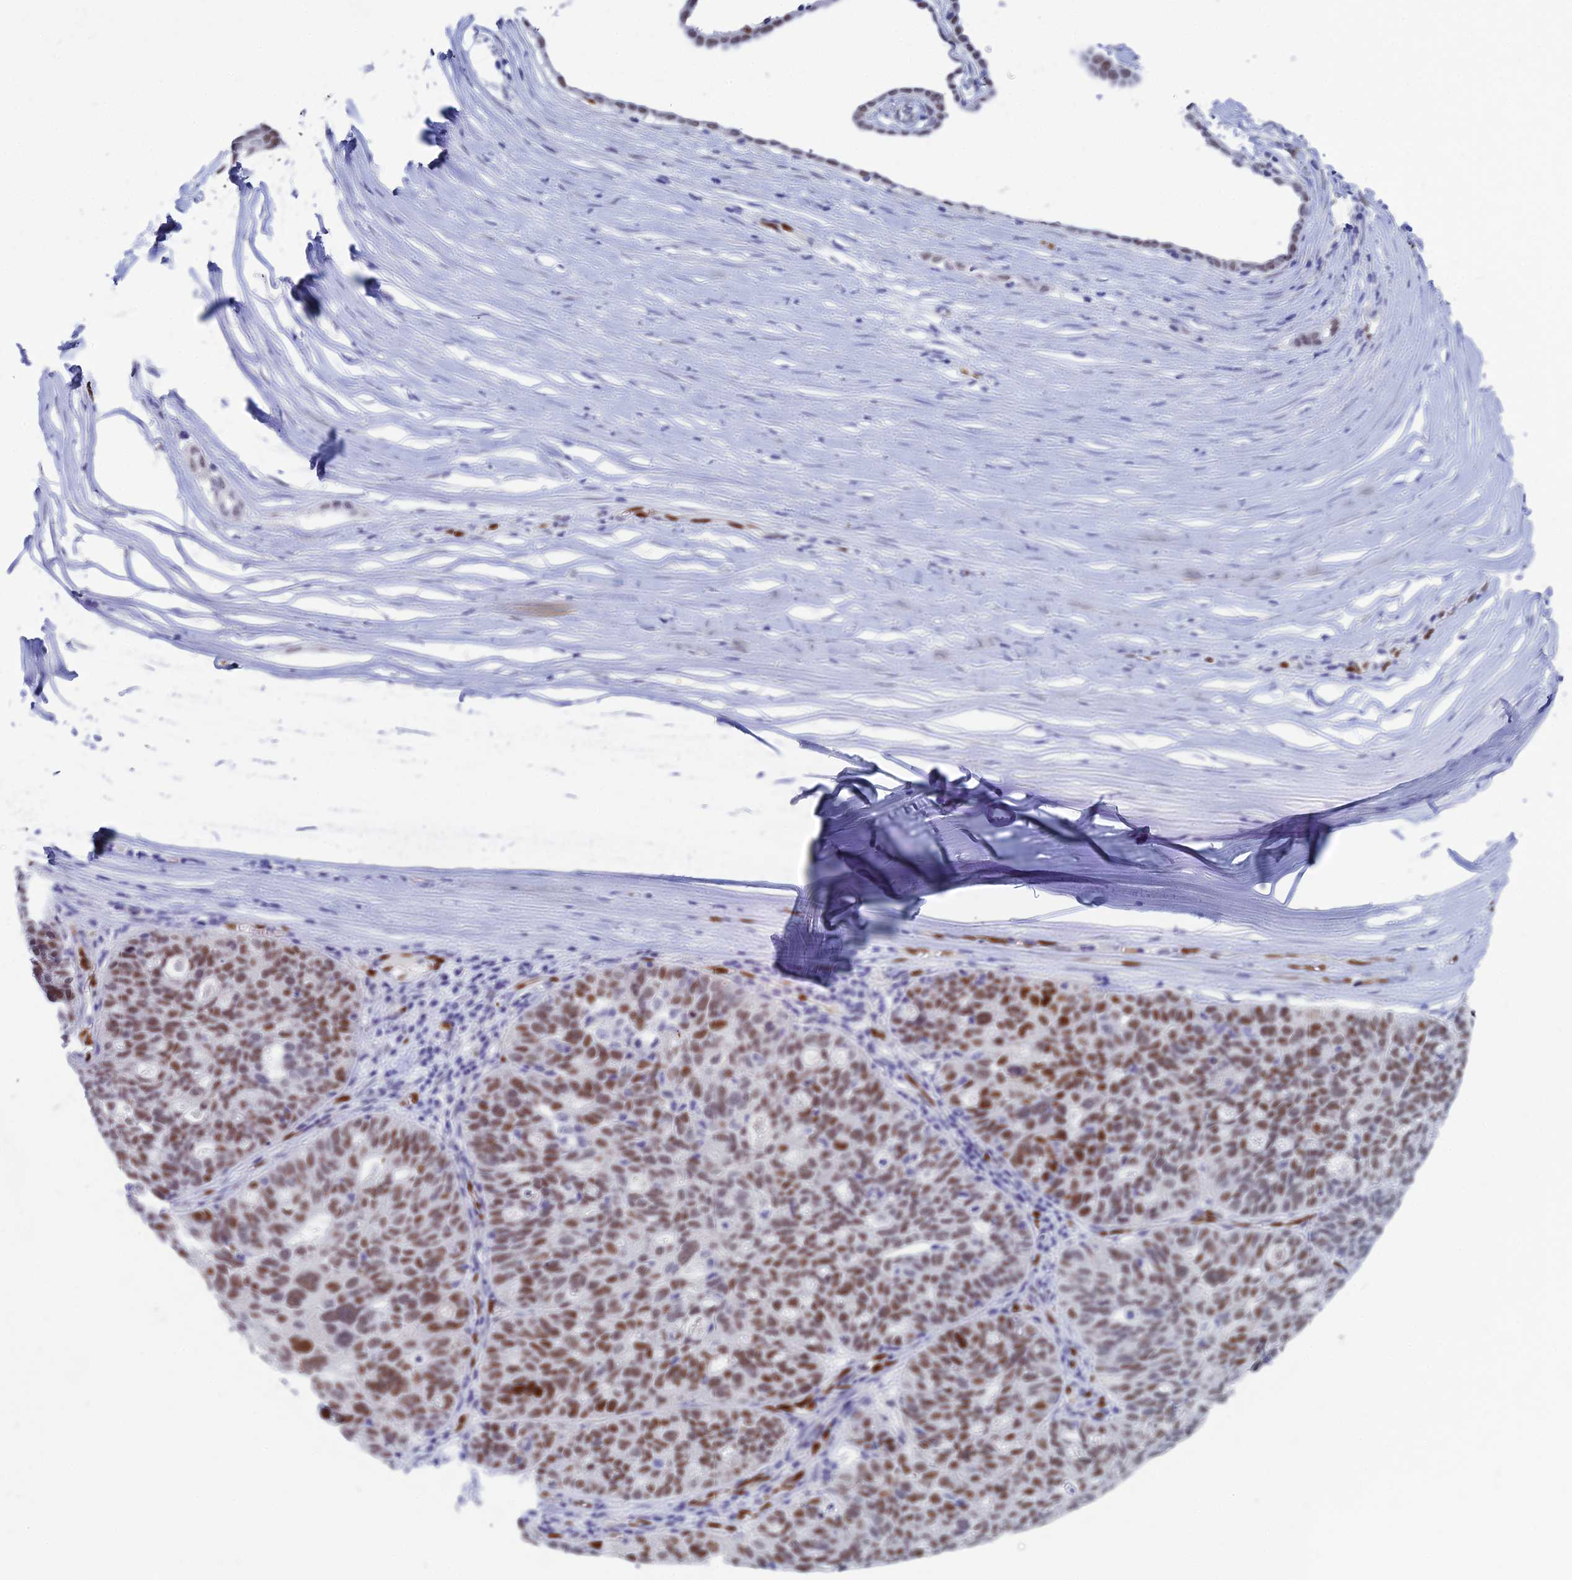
{"staining": {"intensity": "moderate", "quantity": ">75%", "location": "nuclear"}, "tissue": "ovarian cancer", "cell_type": "Tumor cells", "image_type": "cancer", "snomed": [{"axis": "morphology", "description": "Cystadenocarcinoma, serous, NOS"}, {"axis": "topography", "description": "Ovary"}], "caption": "This histopathology image displays immunohistochemistry staining of serous cystadenocarcinoma (ovarian), with medium moderate nuclear positivity in about >75% of tumor cells.", "gene": "NOL4L", "patient": {"sex": "female", "age": 59}}